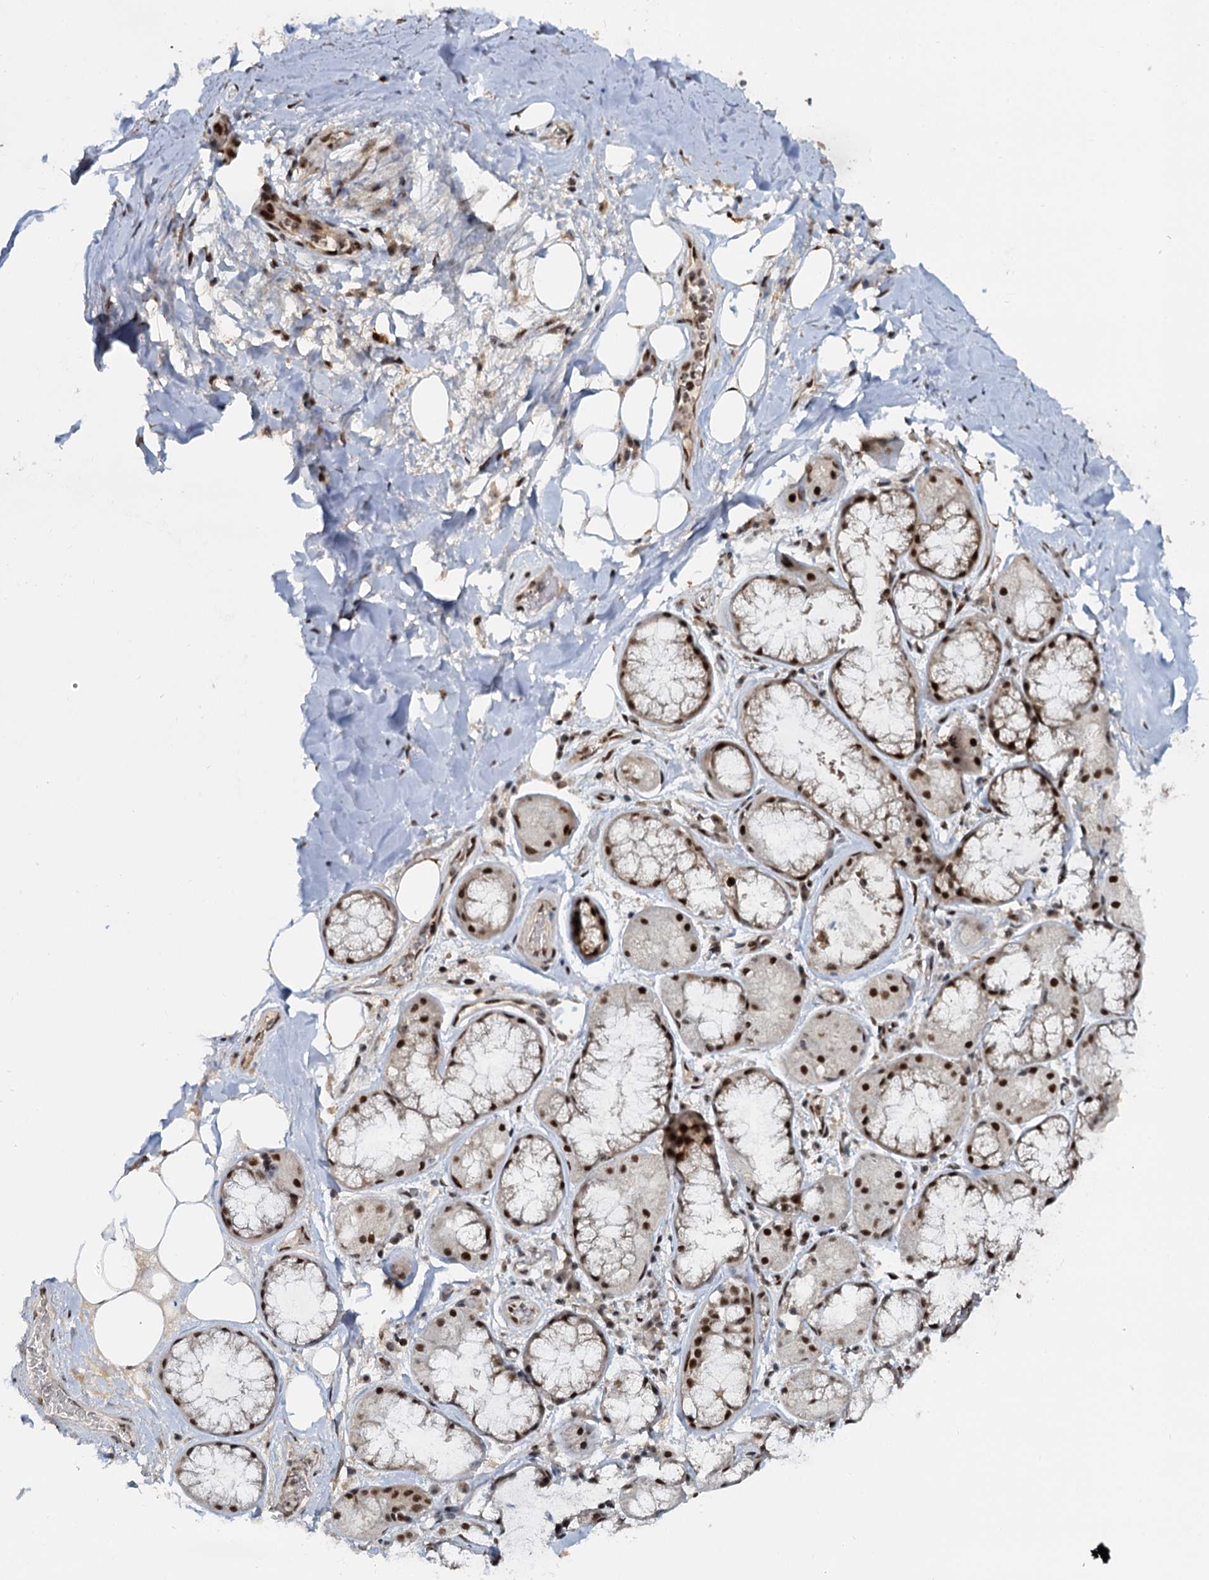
{"staining": {"intensity": "moderate", "quantity": ">75%", "location": "nuclear"}, "tissue": "soft tissue", "cell_type": "Fibroblasts", "image_type": "normal", "snomed": [{"axis": "morphology", "description": "Normal tissue, NOS"}, {"axis": "topography", "description": "Lymph node"}, {"axis": "topography", "description": "Cartilage tissue"}, {"axis": "topography", "description": "Bronchus"}], "caption": "Soft tissue stained for a protein demonstrates moderate nuclear positivity in fibroblasts. Ihc stains the protein of interest in brown and the nuclei are stained blue.", "gene": "WBP4", "patient": {"sex": "male", "age": 63}}